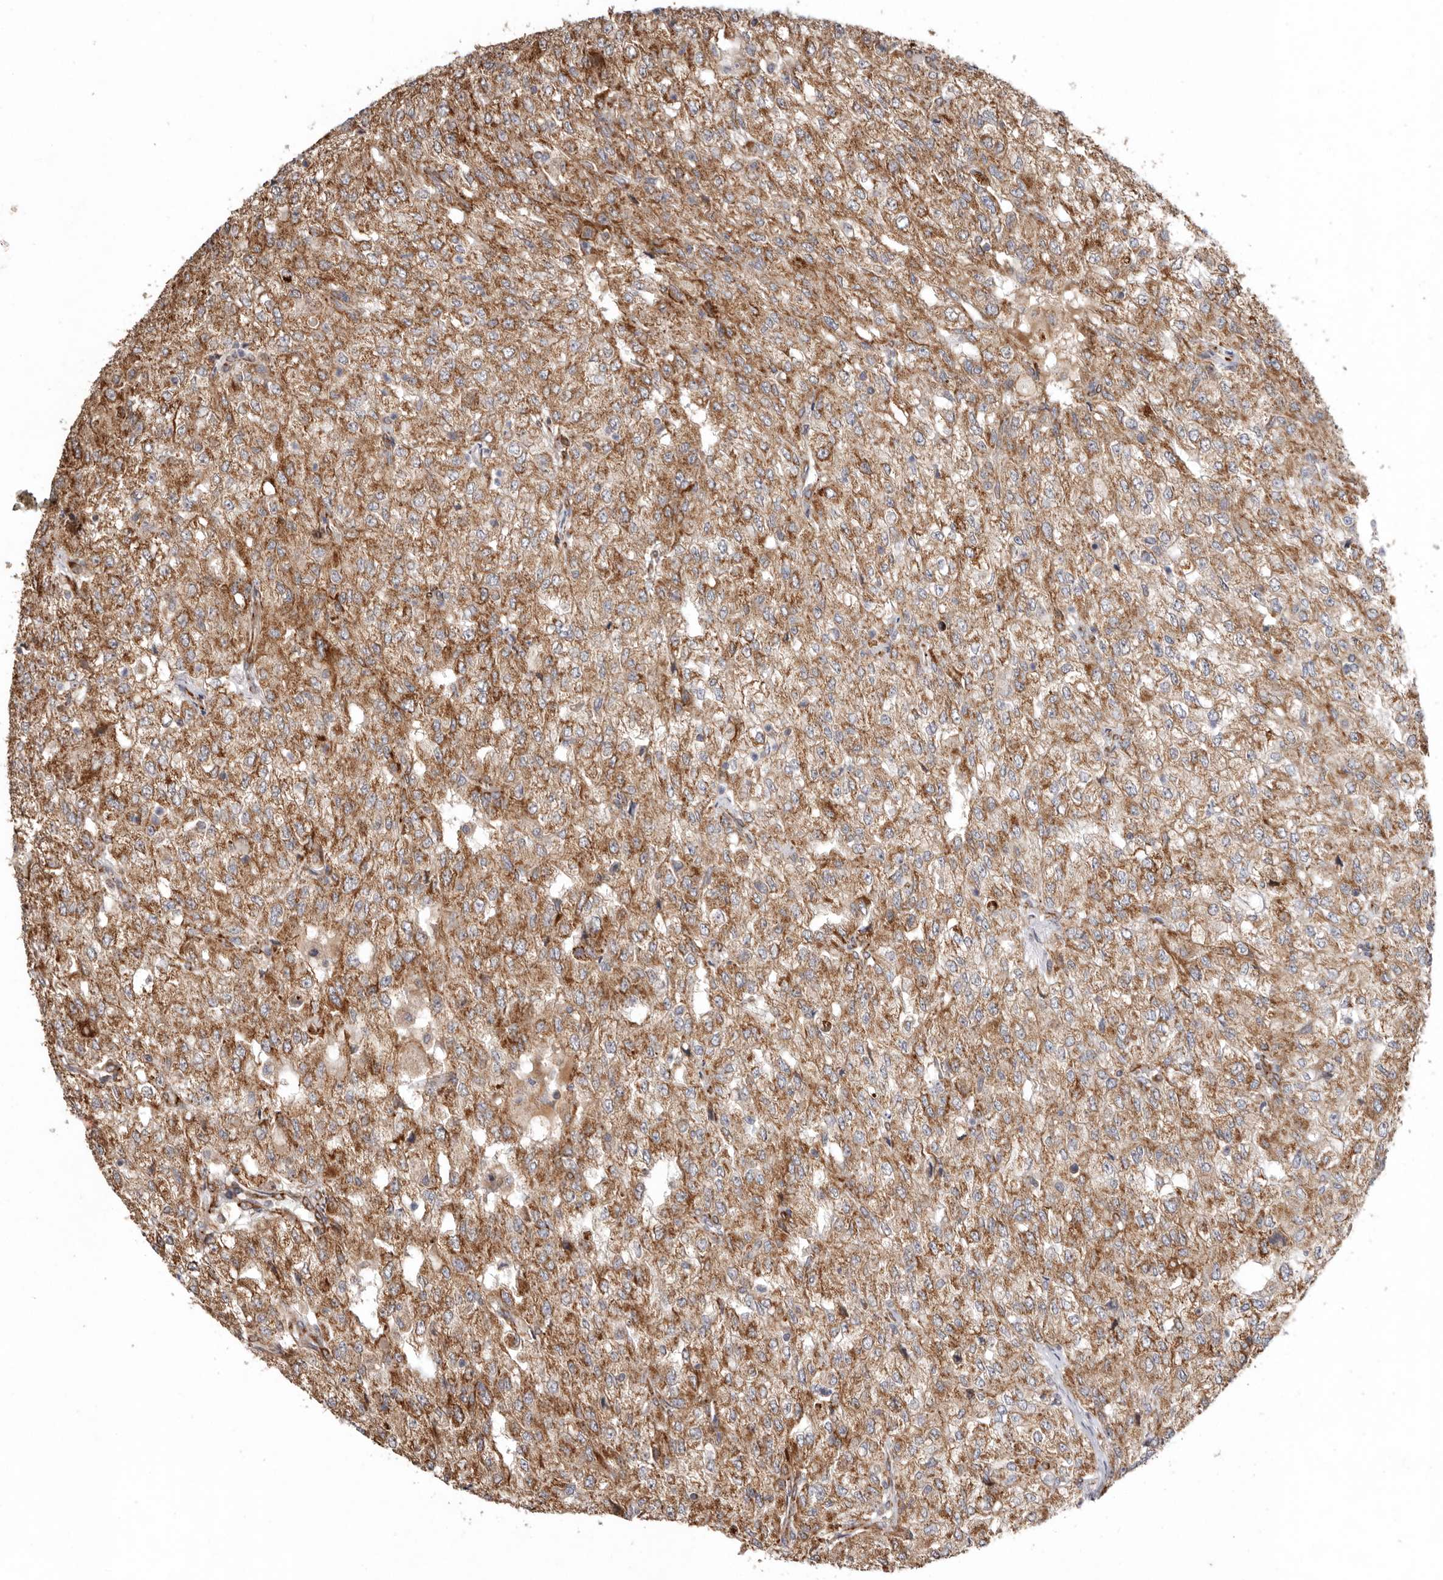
{"staining": {"intensity": "moderate", "quantity": ">75%", "location": "cytoplasmic/membranous"}, "tissue": "renal cancer", "cell_type": "Tumor cells", "image_type": "cancer", "snomed": [{"axis": "morphology", "description": "Adenocarcinoma, NOS"}, {"axis": "topography", "description": "Kidney"}], "caption": "Renal cancer was stained to show a protein in brown. There is medium levels of moderate cytoplasmic/membranous expression in approximately >75% of tumor cells. Immunohistochemistry (ihc) stains the protein of interest in brown and the nuclei are stained blue.", "gene": "PROKR1", "patient": {"sex": "female", "age": 54}}